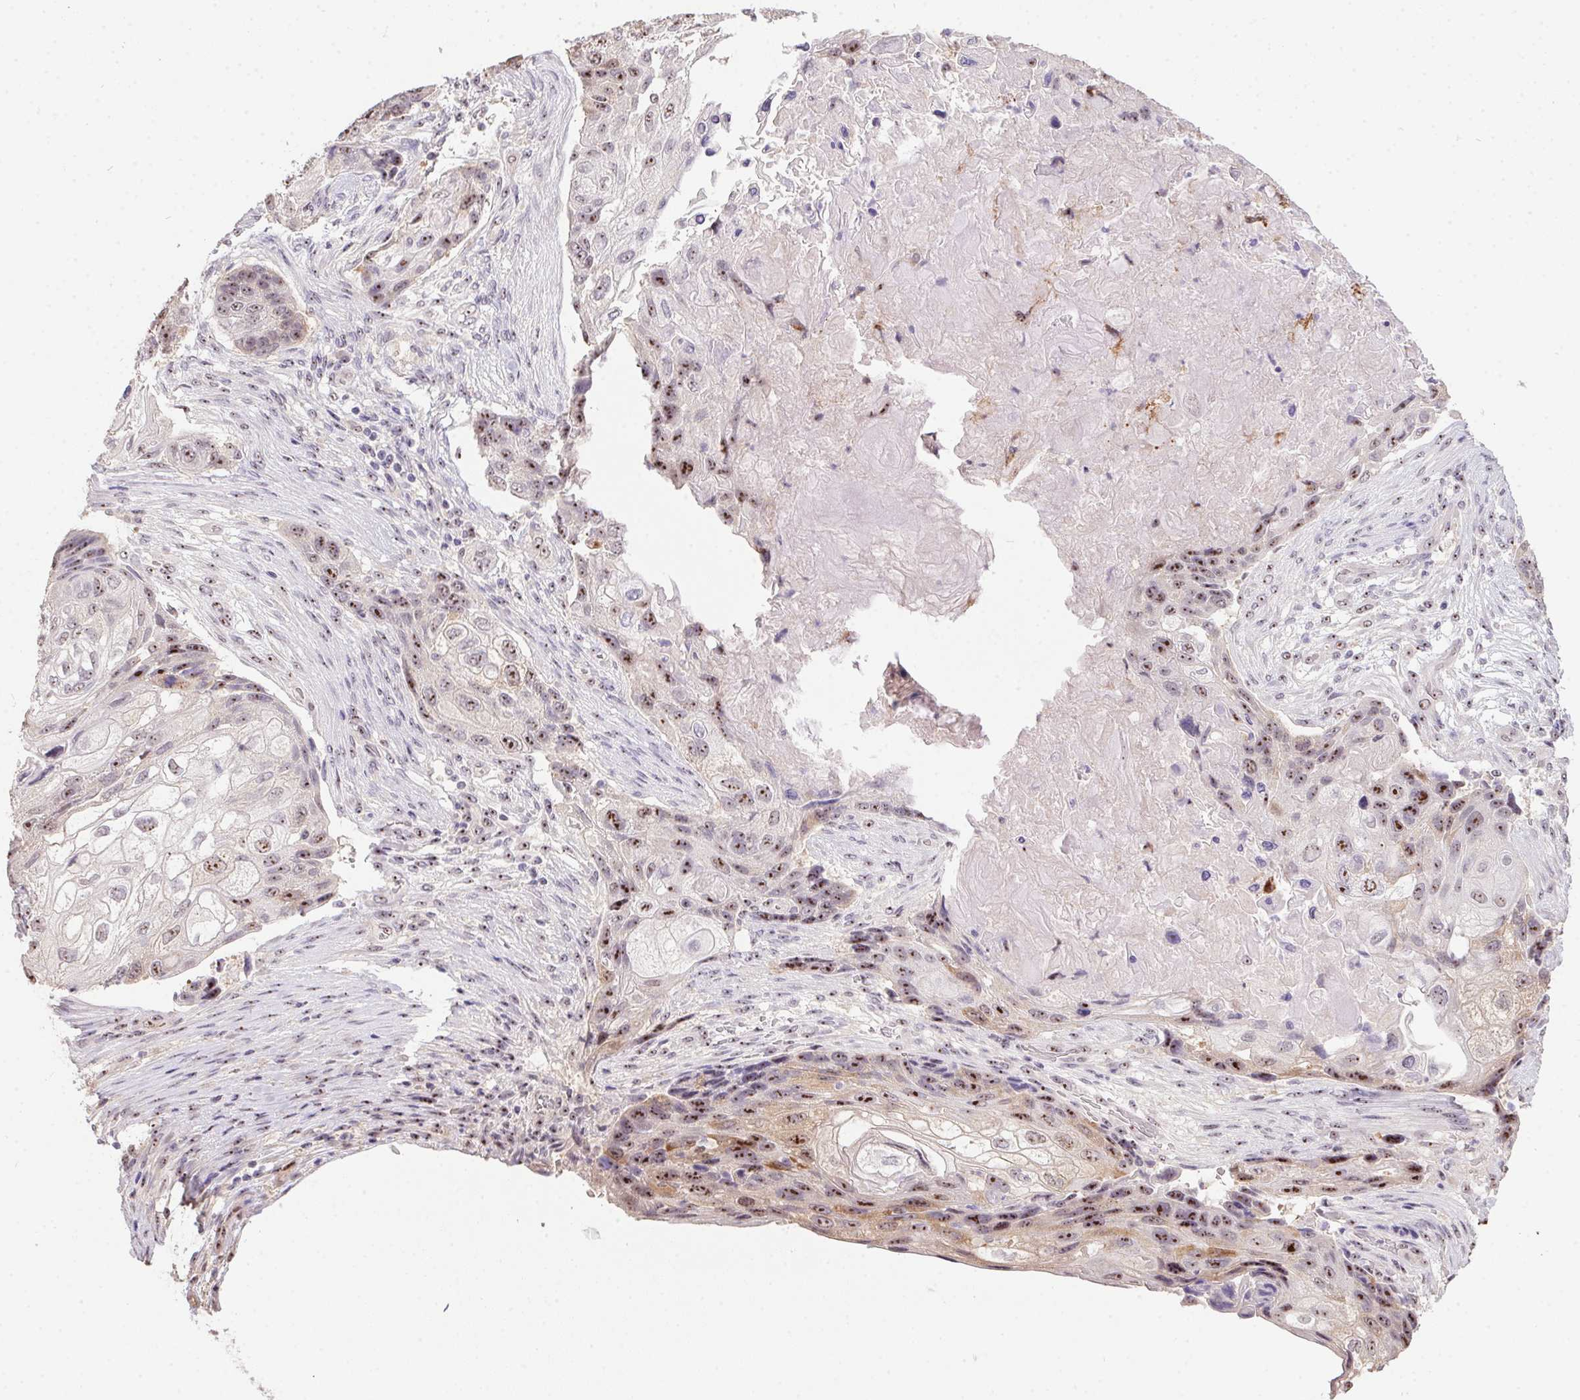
{"staining": {"intensity": "moderate", "quantity": ">75%", "location": "nuclear"}, "tissue": "lung cancer", "cell_type": "Tumor cells", "image_type": "cancer", "snomed": [{"axis": "morphology", "description": "Squamous cell carcinoma, NOS"}, {"axis": "topography", "description": "Lung"}], "caption": "Immunohistochemistry image of human lung cancer (squamous cell carcinoma) stained for a protein (brown), which reveals medium levels of moderate nuclear positivity in approximately >75% of tumor cells.", "gene": "BATF2", "patient": {"sex": "male", "age": 69}}